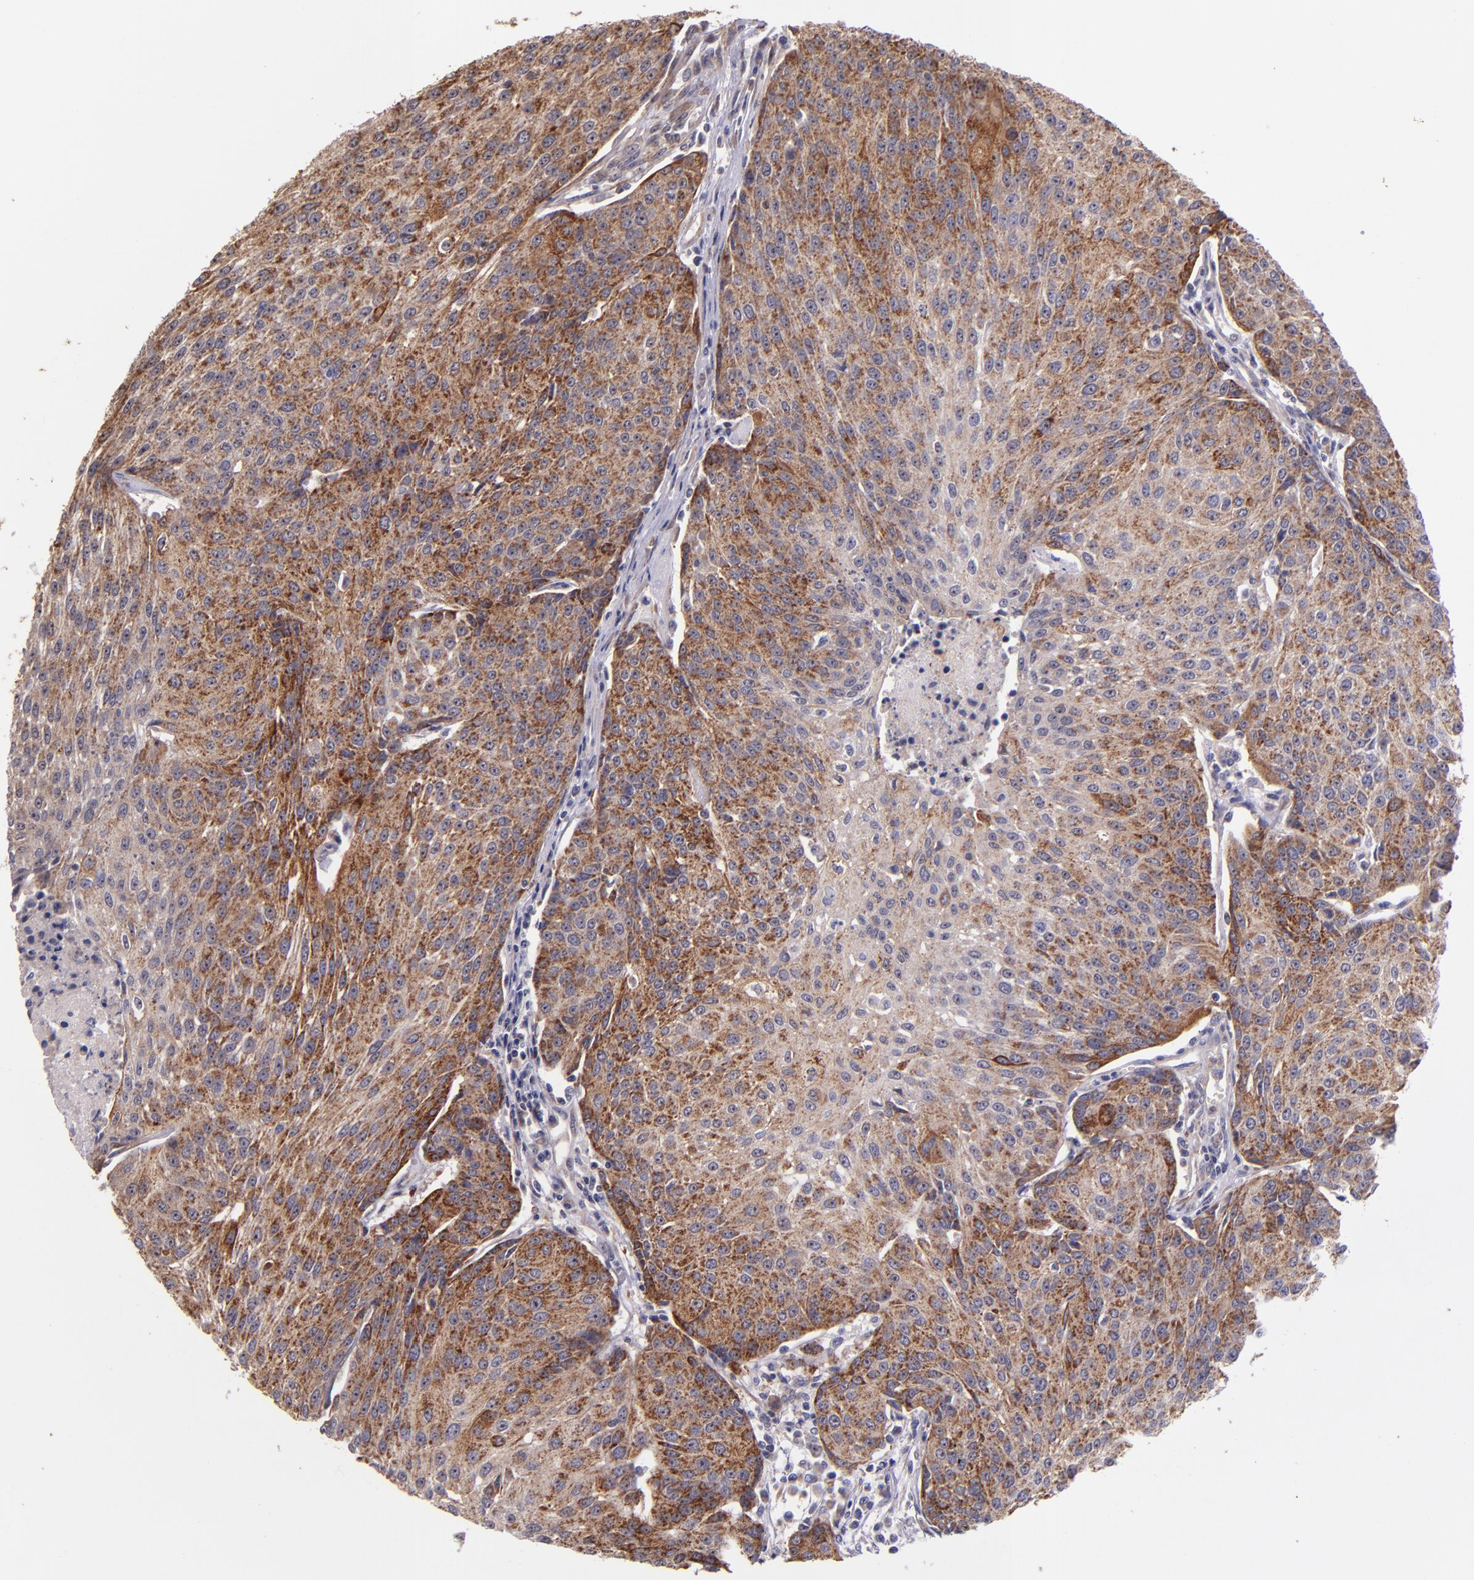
{"staining": {"intensity": "strong", "quantity": ">75%", "location": "cytoplasmic/membranous"}, "tissue": "urothelial cancer", "cell_type": "Tumor cells", "image_type": "cancer", "snomed": [{"axis": "morphology", "description": "Urothelial carcinoma, High grade"}, {"axis": "topography", "description": "Urinary bladder"}], "caption": "Strong cytoplasmic/membranous positivity for a protein is seen in approximately >75% of tumor cells of urothelial carcinoma (high-grade) using immunohistochemistry (IHC).", "gene": "SHC1", "patient": {"sex": "female", "age": 85}}